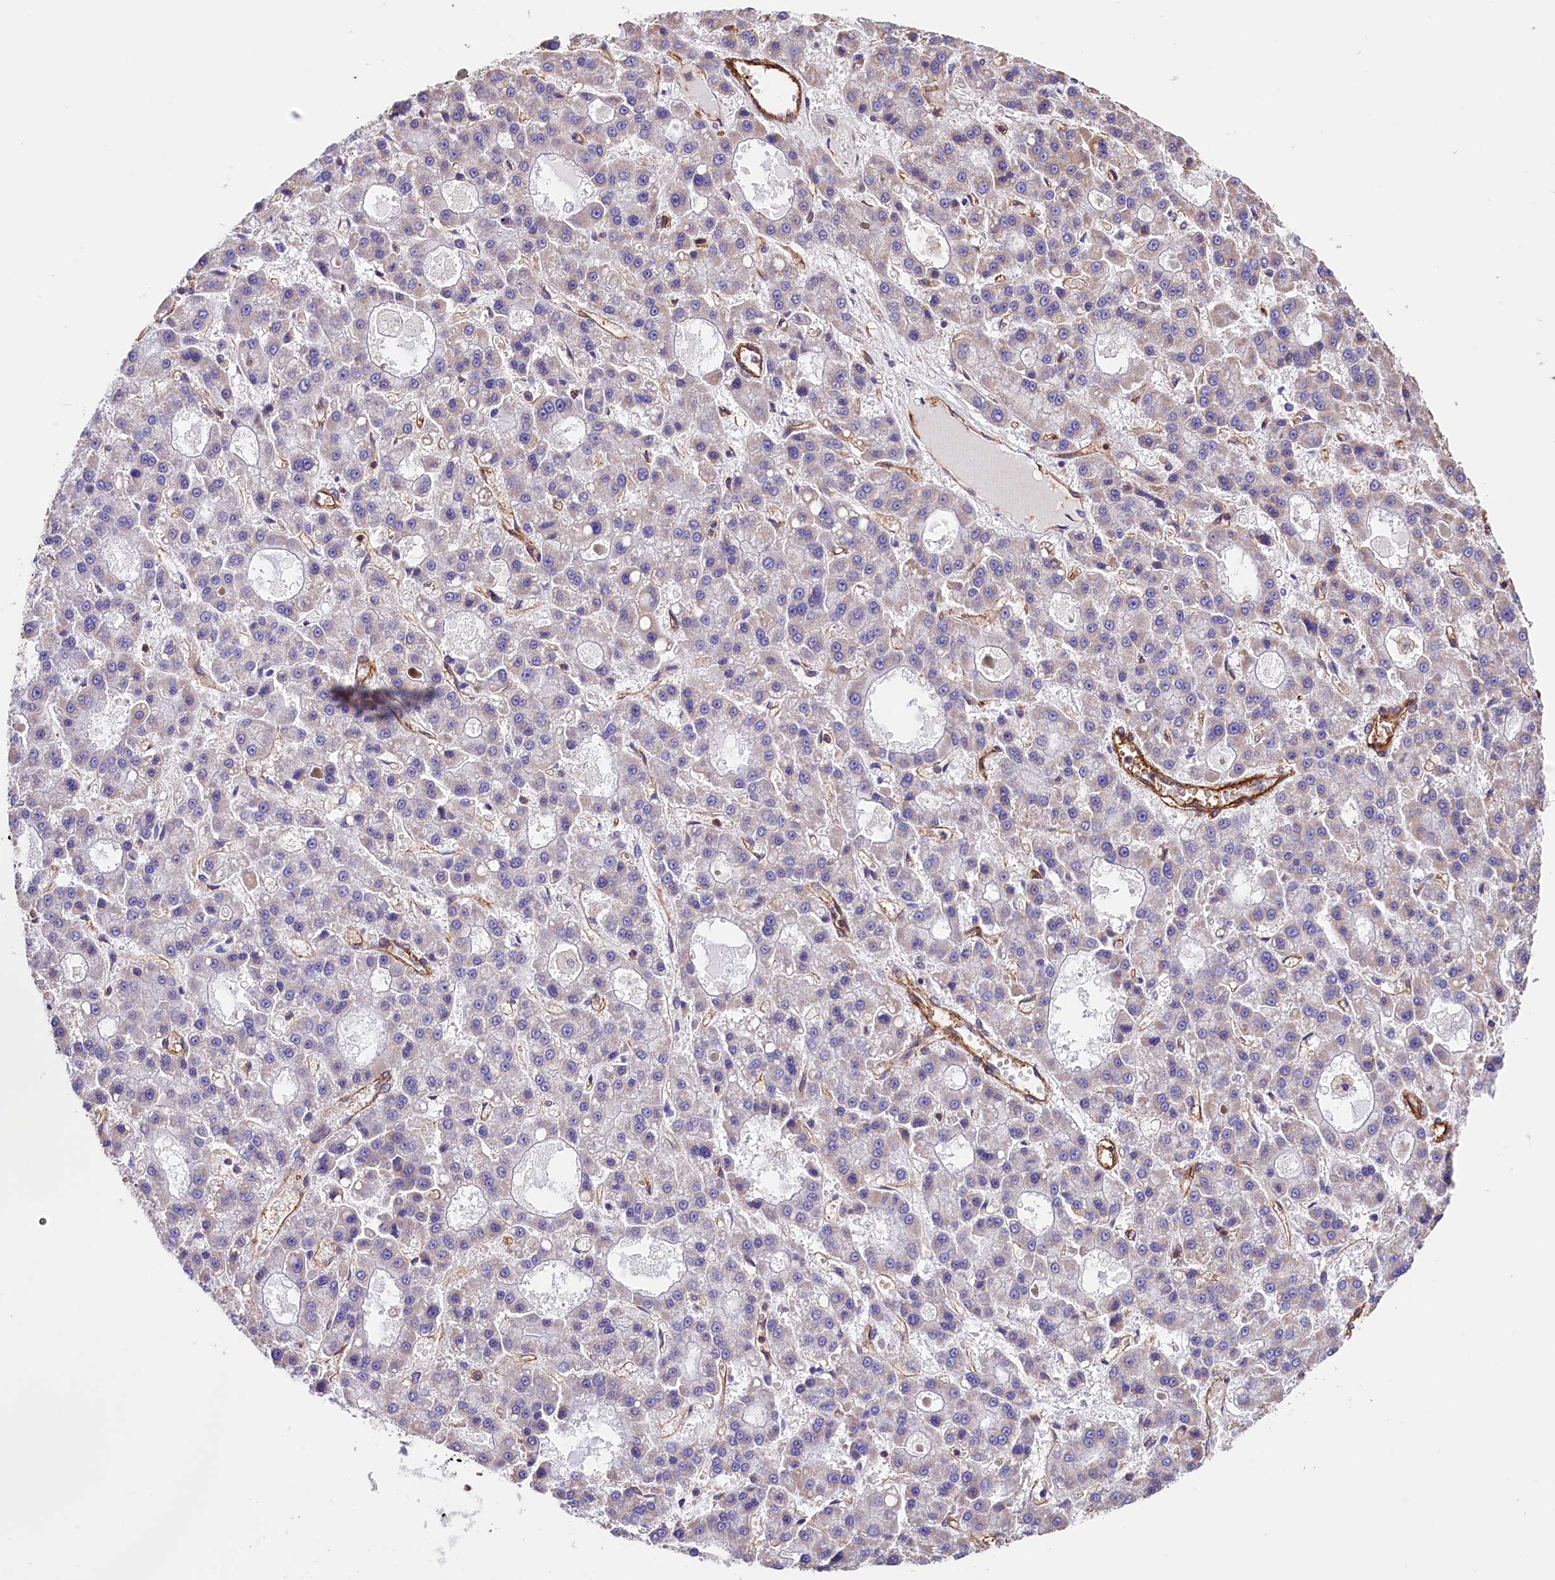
{"staining": {"intensity": "weak", "quantity": "<25%", "location": "cytoplasmic/membranous"}, "tissue": "liver cancer", "cell_type": "Tumor cells", "image_type": "cancer", "snomed": [{"axis": "morphology", "description": "Carcinoma, Hepatocellular, NOS"}, {"axis": "topography", "description": "Liver"}], "caption": "Tumor cells are negative for protein expression in human hepatocellular carcinoma (liver).", "gene": "ATP2B4", "patient": {"sex": "male", "age": 70}}